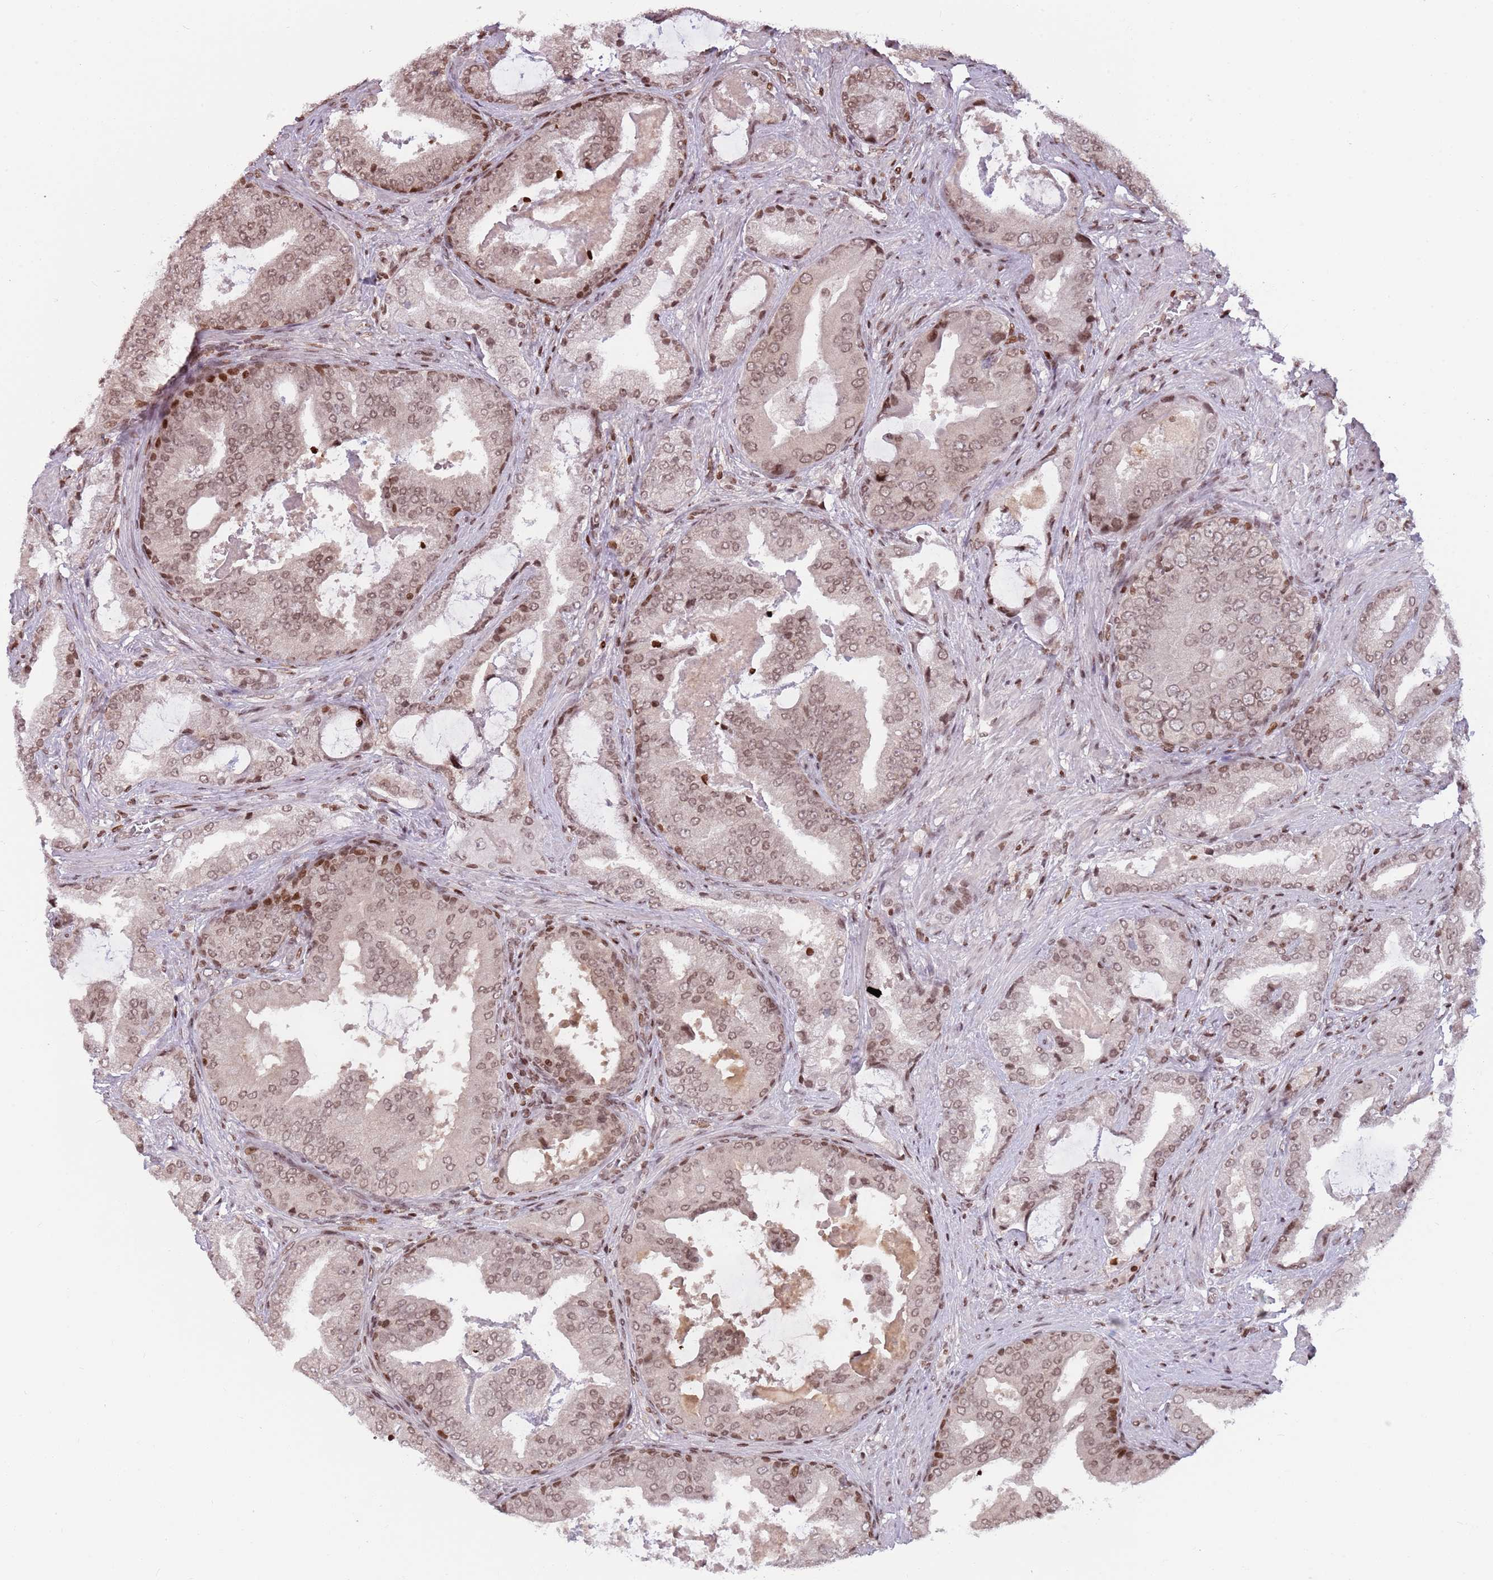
{"staining": {"intensity": "moderate", "quantity": ">75%", "location": "cytoplasmic/membranous,nuclear"}, "tissue": "prostate cancer", "cell_type": "Tumor cells", "image_type": "cancer", "snomed": [{"axis": "morphology", "description": "Adenocarcinoma, High grade"}, {"axis": "topography", "description": "Prostate"}], "caption": "A brown stain highlights moderate cytoplasmic/membranous and nuclear positivity of a protein in high-grade adenocarcinoma (prostate) tumor cells. (DAB (3,3'-diaminobenzidine) IHC, brown staining for protein, blue staining for nuclei).", "gene": "SH3RF3", "patient": {"sex": "male", "age": 68}}